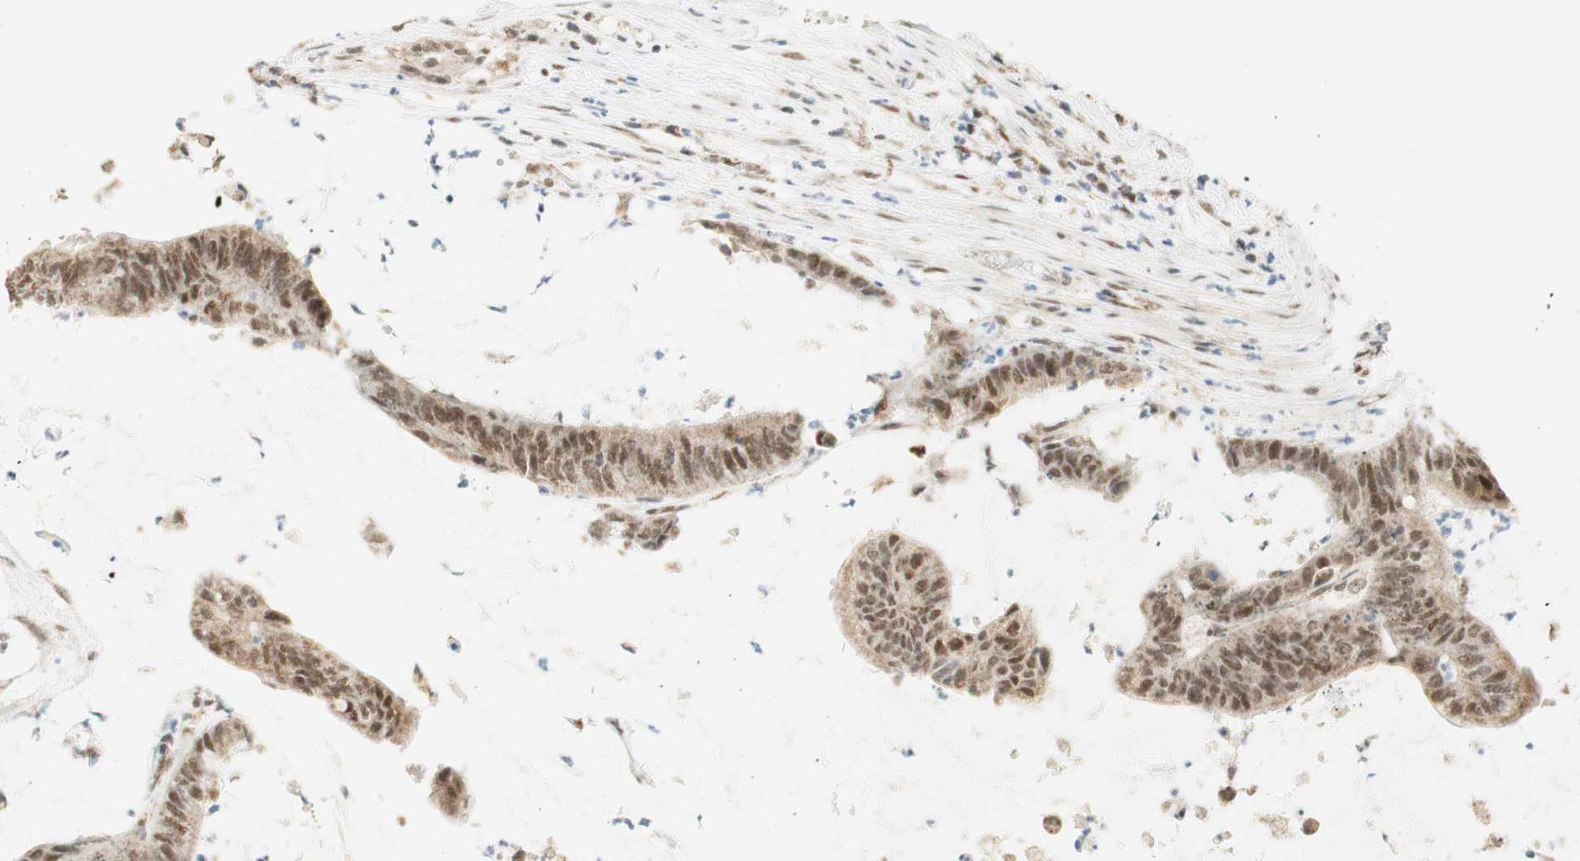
{"staining": {"intensity": "moderate", "quantity": ">75%", "location": "nuclear"}, "tissue": "colorectal cancer", "cell_type": "Tumor cells", "image_type": "cancer", "snomed": [{"axis": "morphology", "description": "Adenocarcinoma, NOS"}, {"axis": "topography", "description": "Rectum"}], "caption": "Immunohistochemical staining of colorectal cancer displays medium levels of moderate nuclear protein expression in approximately >75% of tumor cells.", "gene": "ZNF782", "patient": {"sex": "female", "age": 66}}